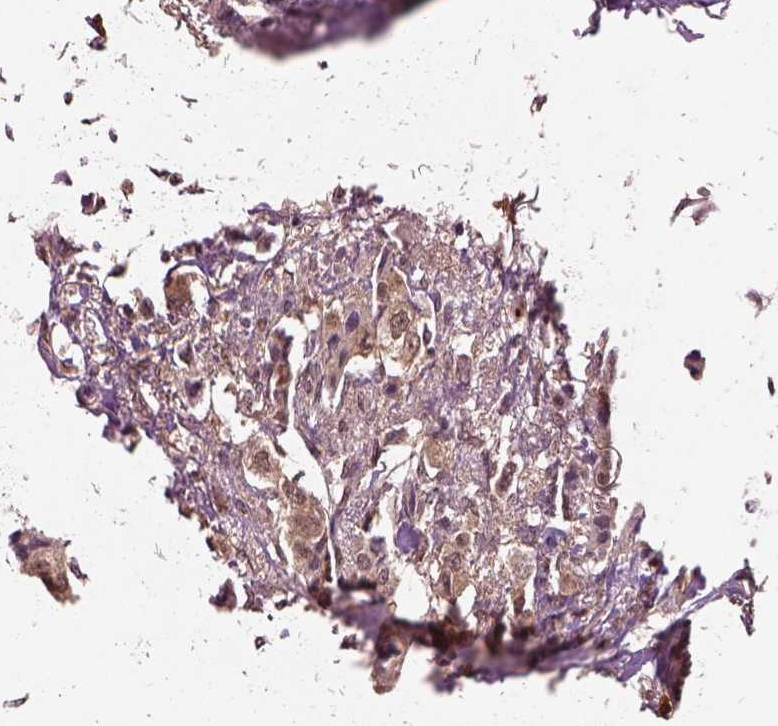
{"staining": {"intensity": "moderate", "quantity": "<25%", "location": "cytoplasmic/membranous"}, "tissue": "breast cancer", "cell_type": "Tumor cells", "image_type": "cancer", "snomed": [{"axis": "morphology", "description": "Duct carcinoma"}, {"axis": "topography", "description": "Breast"}], "caption": "Breast intraductal carcinoma tissue reveals moderate cytoplasmic/membranous staining in about <25% of tumor cells, visualized by immunohistochemistry.", "gene": "MDP1", "patient": {"sex": "female", "age": 80}}